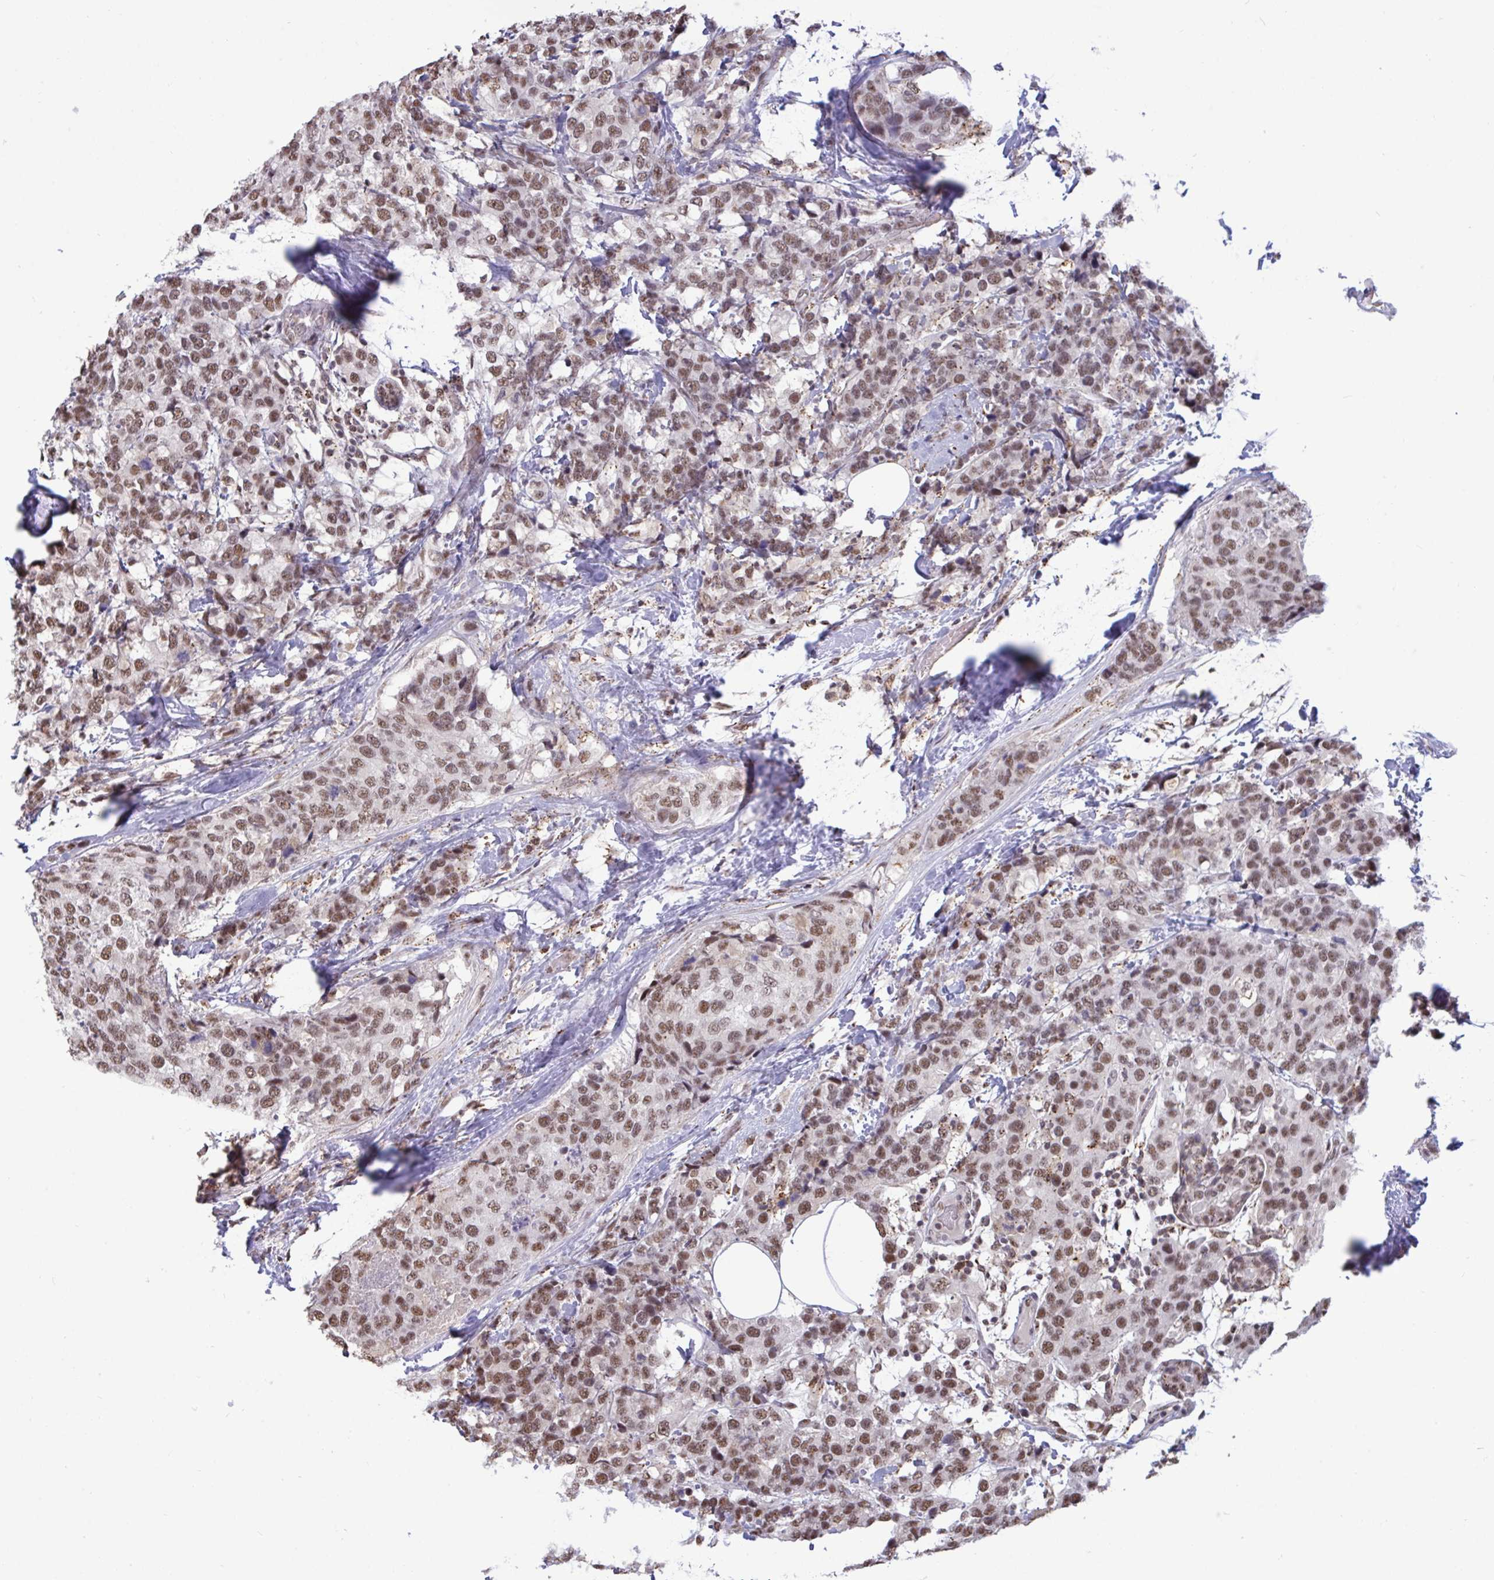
{"staining": {"intensity": "moderate", "quantity": ">75%", "location": "nuclear"}, "tissue": "breast cancer", "cell_type": "Tumor cells", "image_type": "cancer", "snomed": [{"axis": "morphology", "description": "Lobular carcinoma"}, {"axis": "topography", "description": "Breast"}], "caption": "DAB immunohistochemical staining of lobular carcinoma (breast) reveals moderate nuclear protein expression in about >75% of tumor cells.", "gene": "PUF60", "patient": {"sex": "female", "age": 59}}